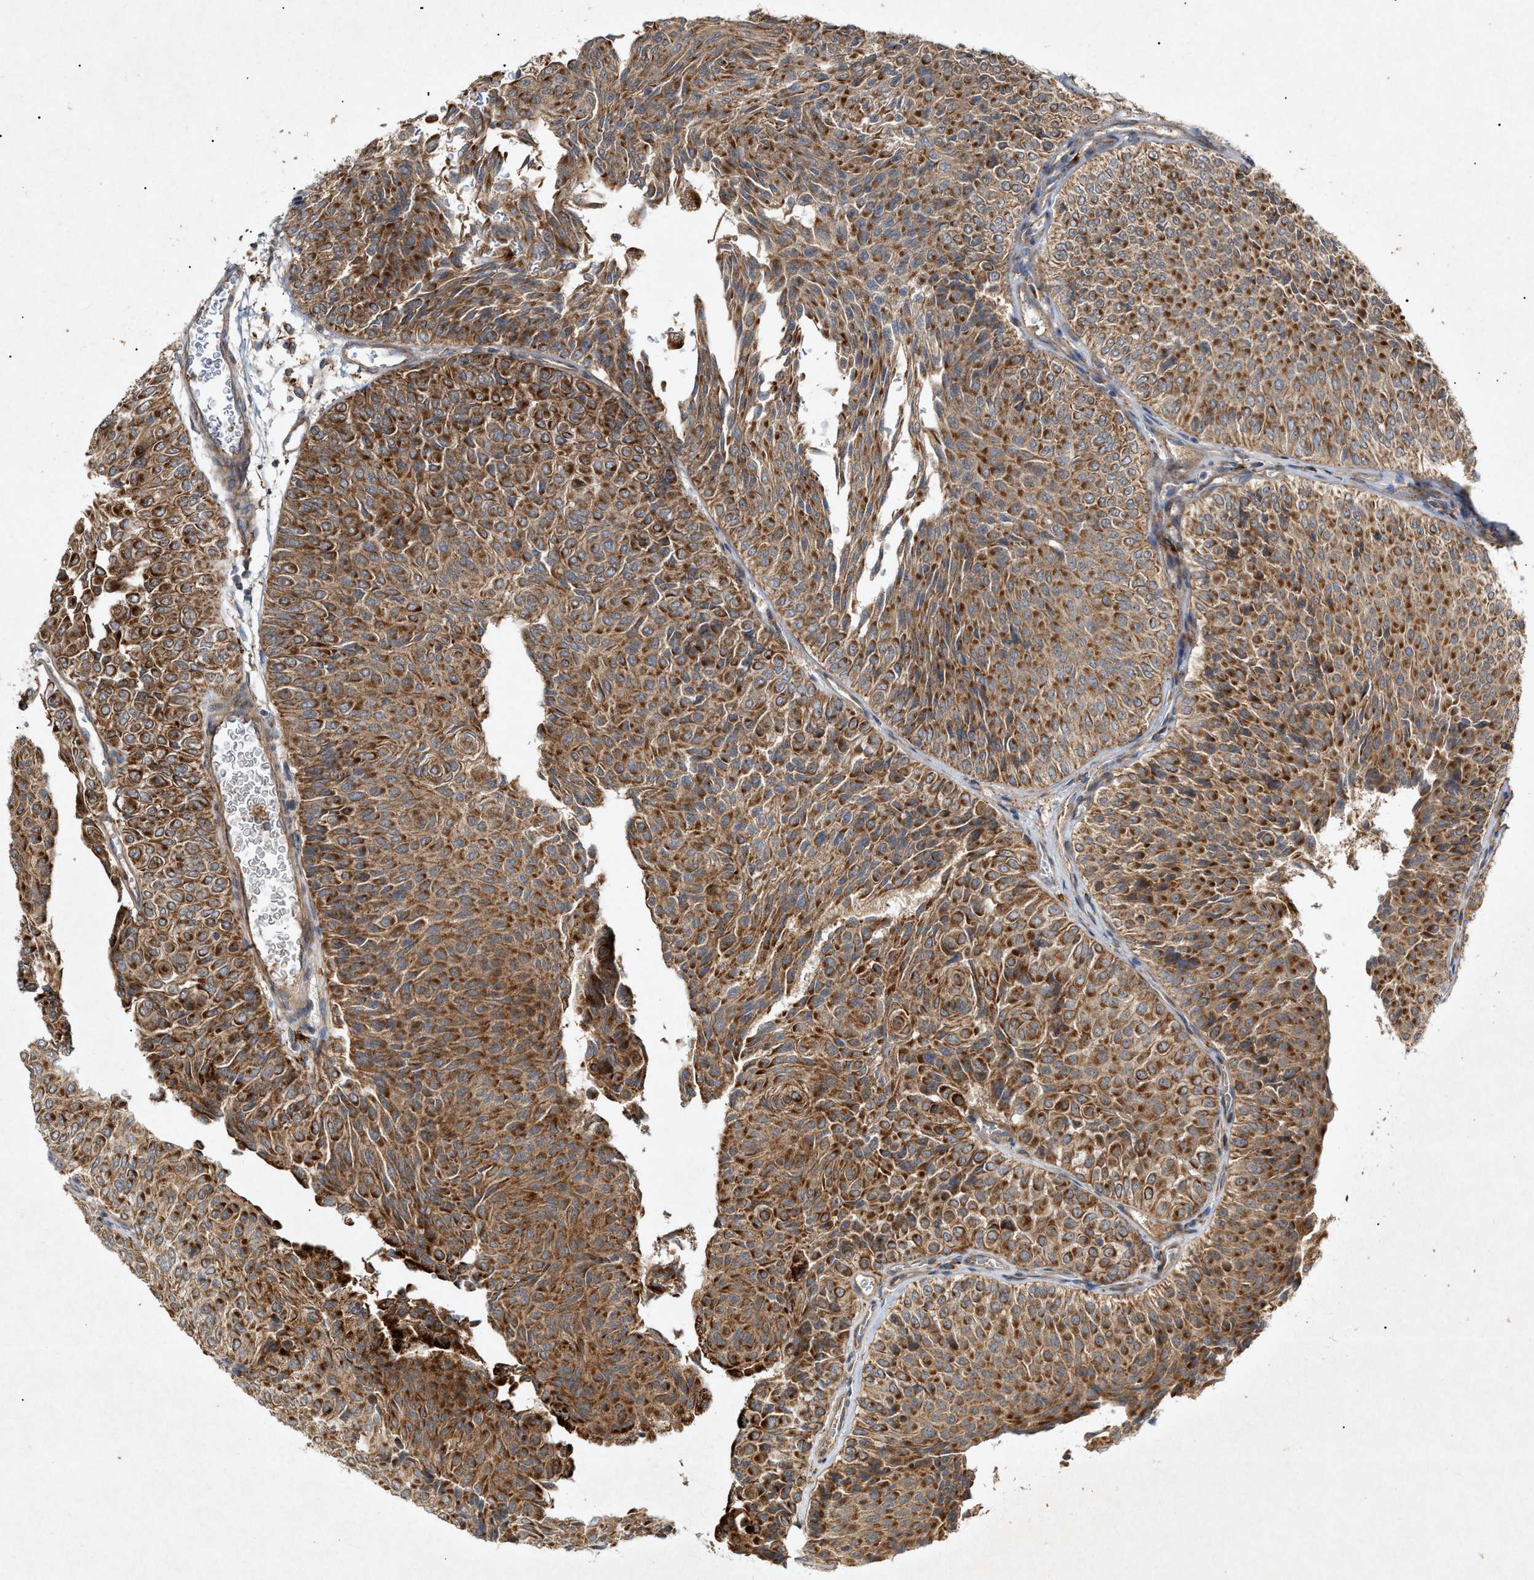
{"staining": {"intensity": "strong", "quantity": ">75%", "location": "cytoplasmic/membranous"}, "tissue": "urothelial cancer", "cell_type": "Tumor cells", "image_type": "cancer", "snomed": [{"axis": "morphology", "description": "Urothelial carcinoma, Low grade"}, {"axis": "topography", "description": "Urinary bladder"}], "caption": "Brown immunohistochemical staining in urothelial cancer demonstrates strong cytoplasmic/membranous positivity in approximately >75% of tumor cells.", "gene": "MTCH1", "patient": {"sex": "male", "age": 78}}